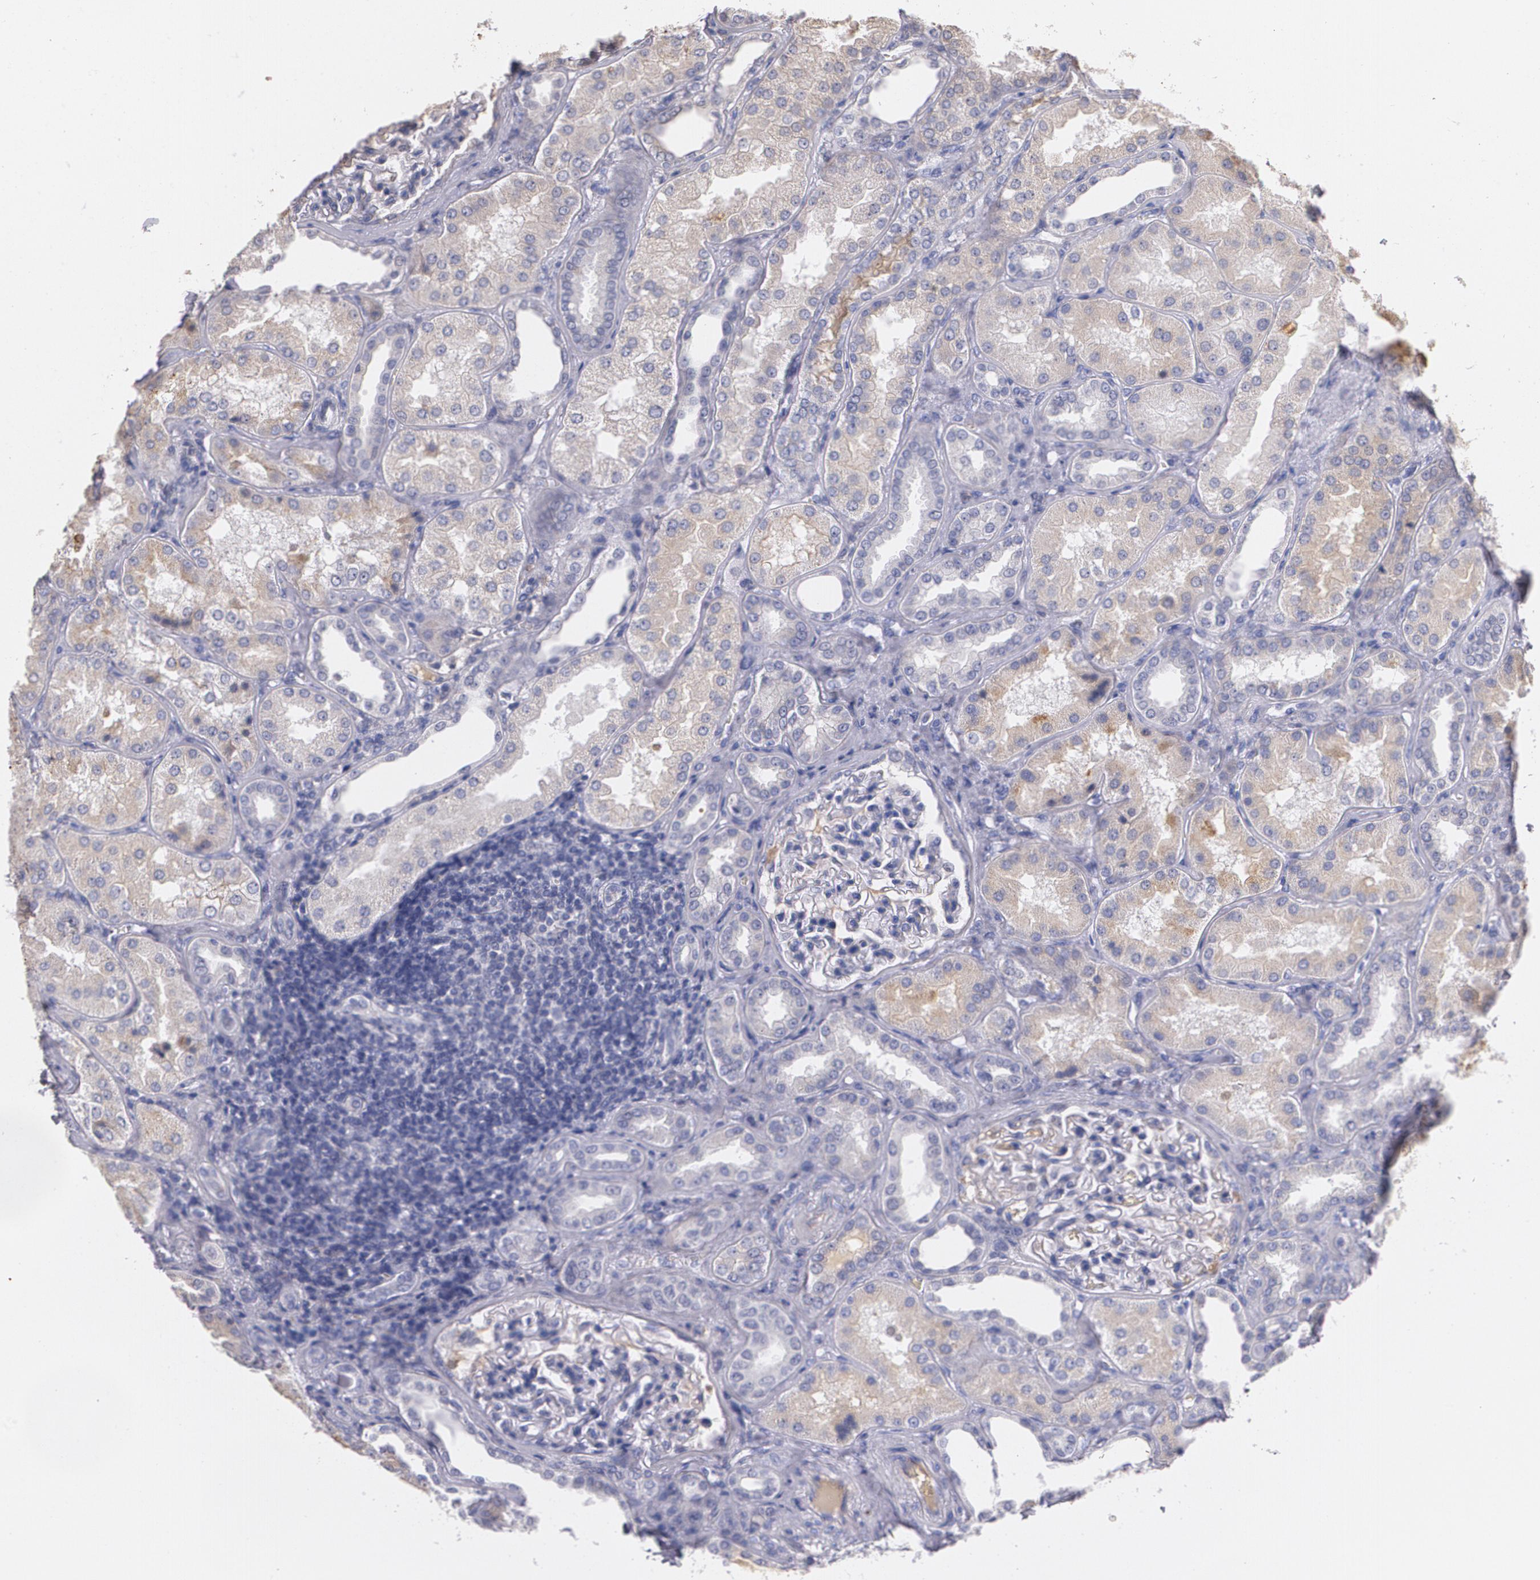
{"staining": {"intensity": "negative", "quantity": "none", "location": "none"}, "tissue": "kidney", "cell_type": "Cells in glomeruli", "image_type": "normal", "snomed": [{"axis": "morphology", "description": "Normal tissue, NOS"}, {"axis": "topography", "description": "Kidney"}], "caption": "An immunohistochemistry image of normal kidney is shown. There is no staining in cells in glomeruli of kidney.", "gene": "AMBP", "patient": {"sex": "female", "age": 56}}